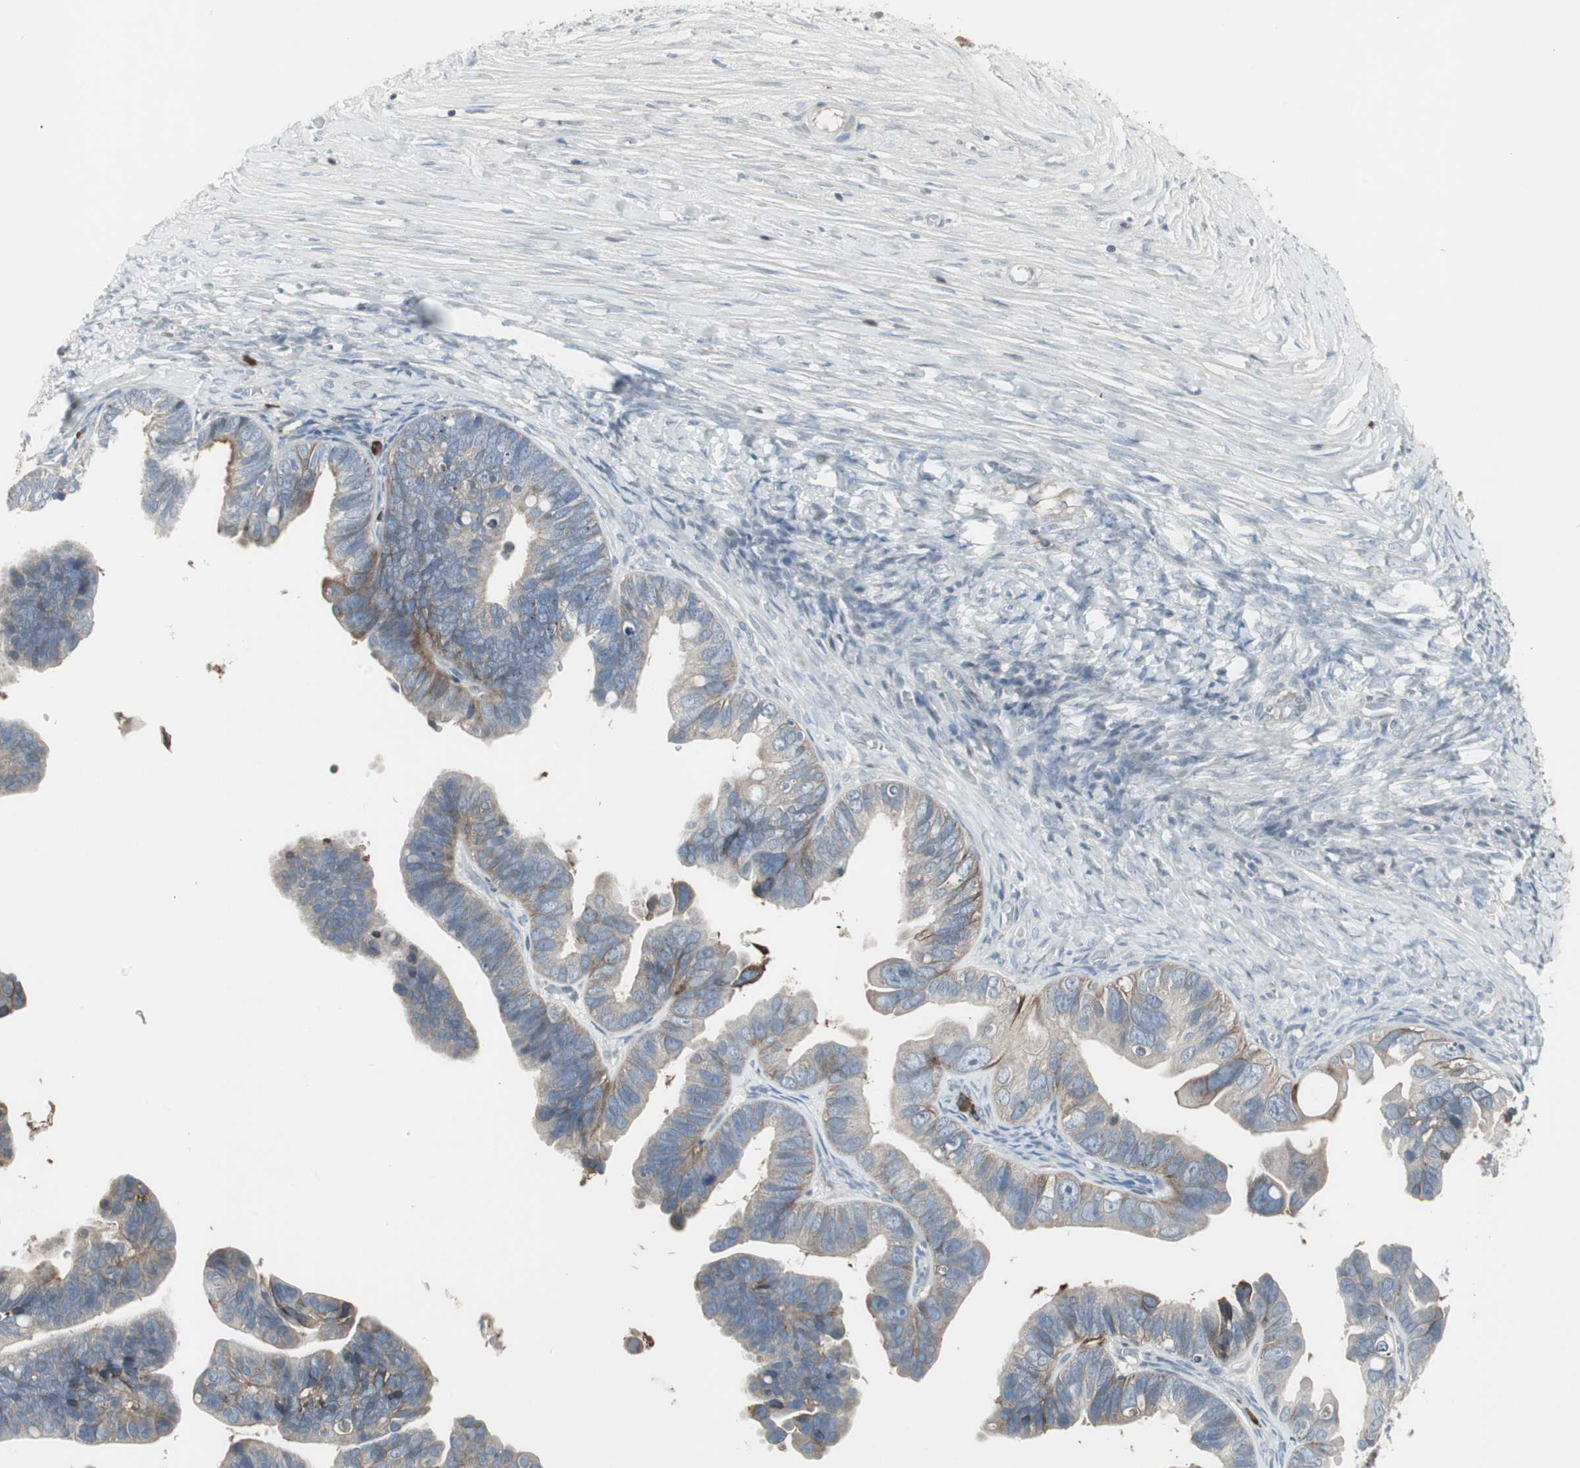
{"staining": {"intensity": "weak", "quantity": "25%-75%", "location": "cytoplasmic/membranous"}, "tissue": "ovarian cancer", "cell_type": "Tumor cells", "image_type": "cancer", "snomed": [{"axis": "morphology", "description": "Cystadenocarcinoma, serous, NOS"}, {"axis": "topography", "description": "Ovary"}], "caption": "This photomicrograph reveals immunohistochemistry (IHC) staining of serous cystadenocarcinoma (ovarian), with low weak cytoplasmic/membranous staining in about 25%-75% of tumor cells.", "gene": "ZSCAN32", "patient": {"sex": "female", "age": 56}}